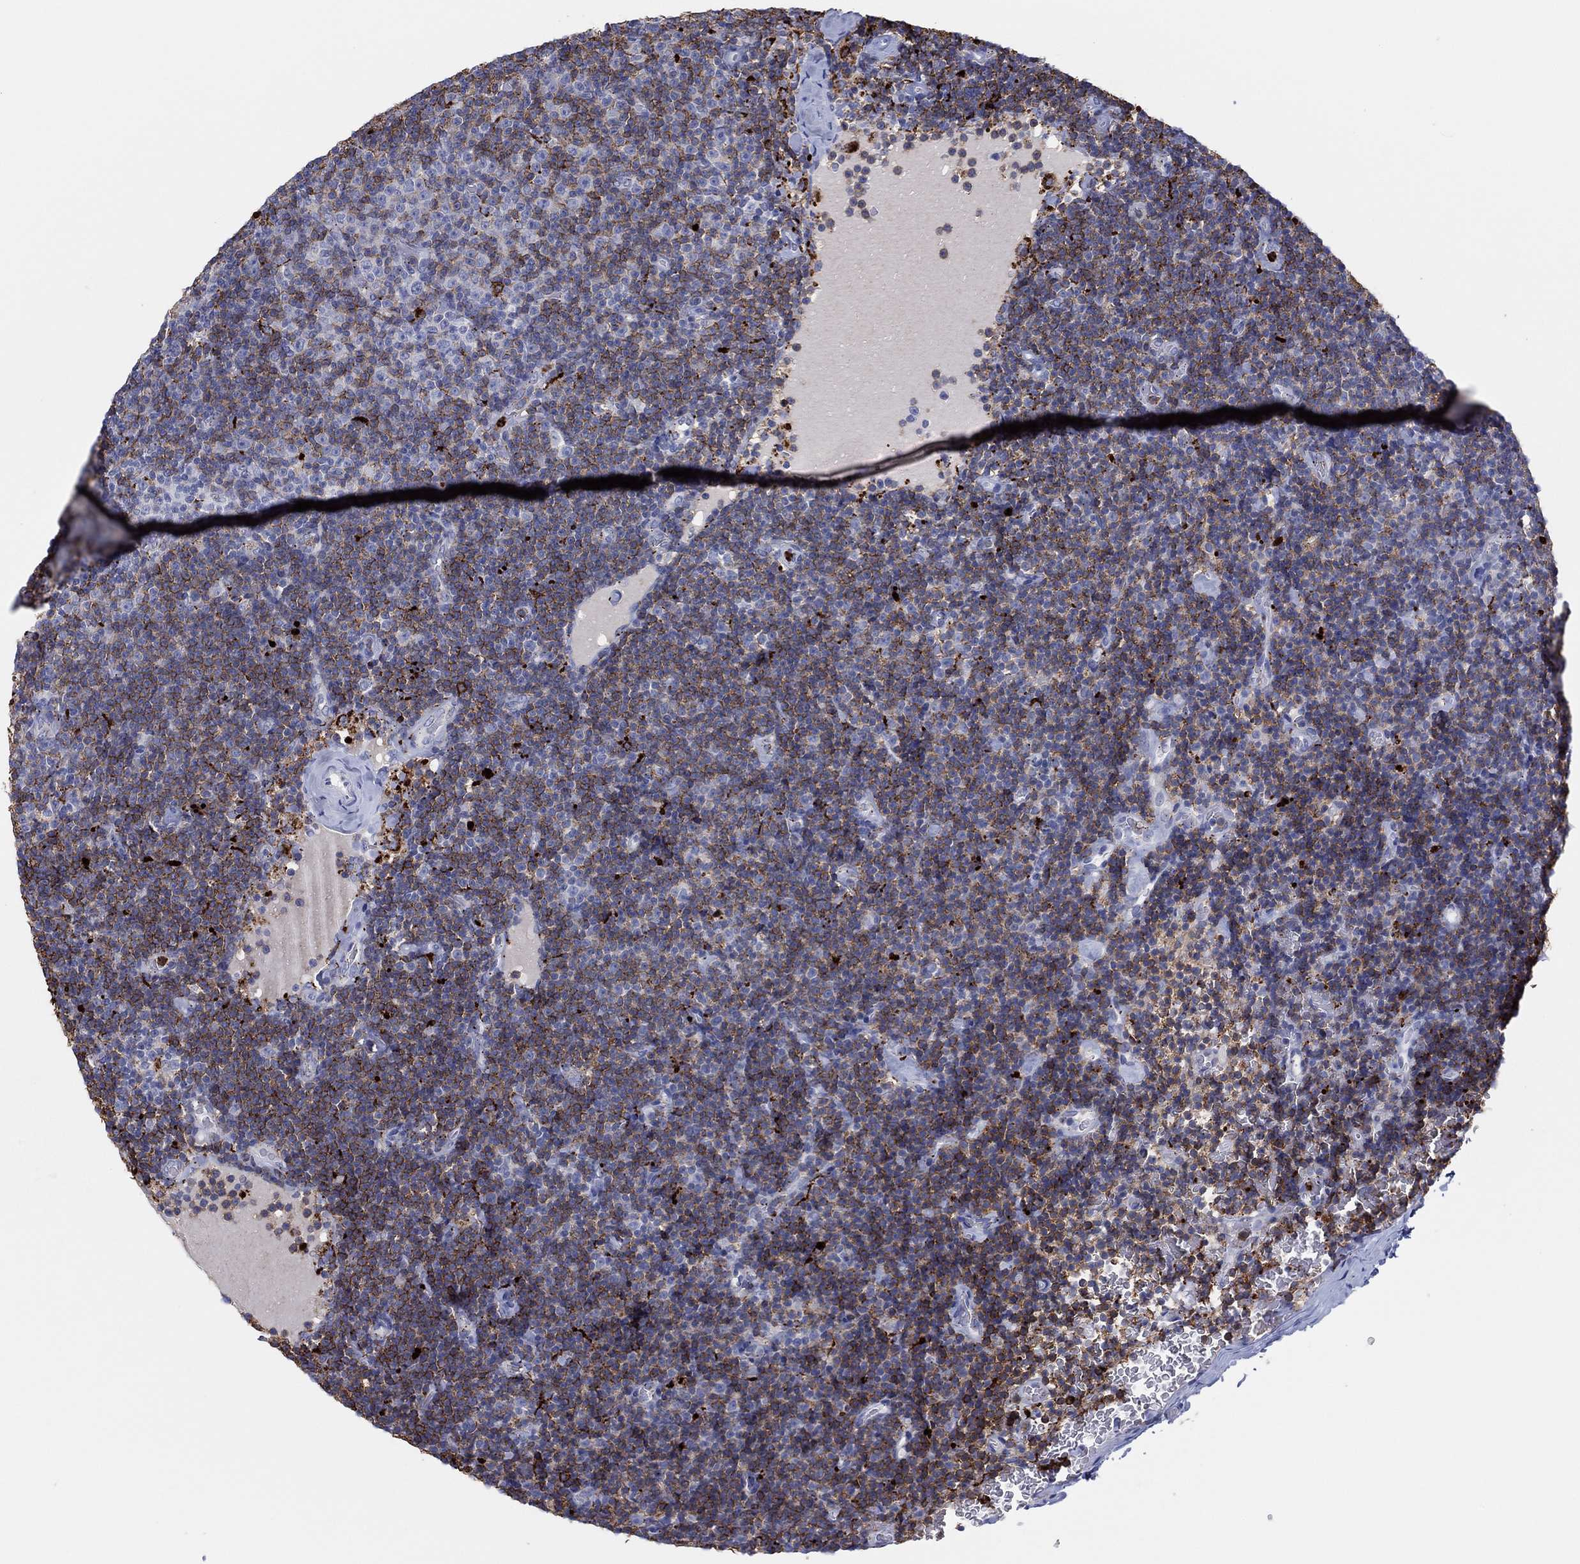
{"staining": {"intensity": "weak", "quantity": "25%-75%", "location": "cytoplasmic/membranous"}, "tissue": "lymphoma", "cell_type": "Tumor cells", "image_type": "cancer", "snomed": [{"axis": "morphology", "description": "Malignant lymphoma, non-Hodgkin's type, Low grade"}, {"axis": "topography", "description": "Lymph node"}], "caption": "The histopathology image shows immunohistochemical staining of lymphoma. There is weak cytoplasmic/membranous expression is identified in approximately 25%-75% of tumor cells.", "gene": "PLAC8", "patient": {"sex": "male", "age": 81}}